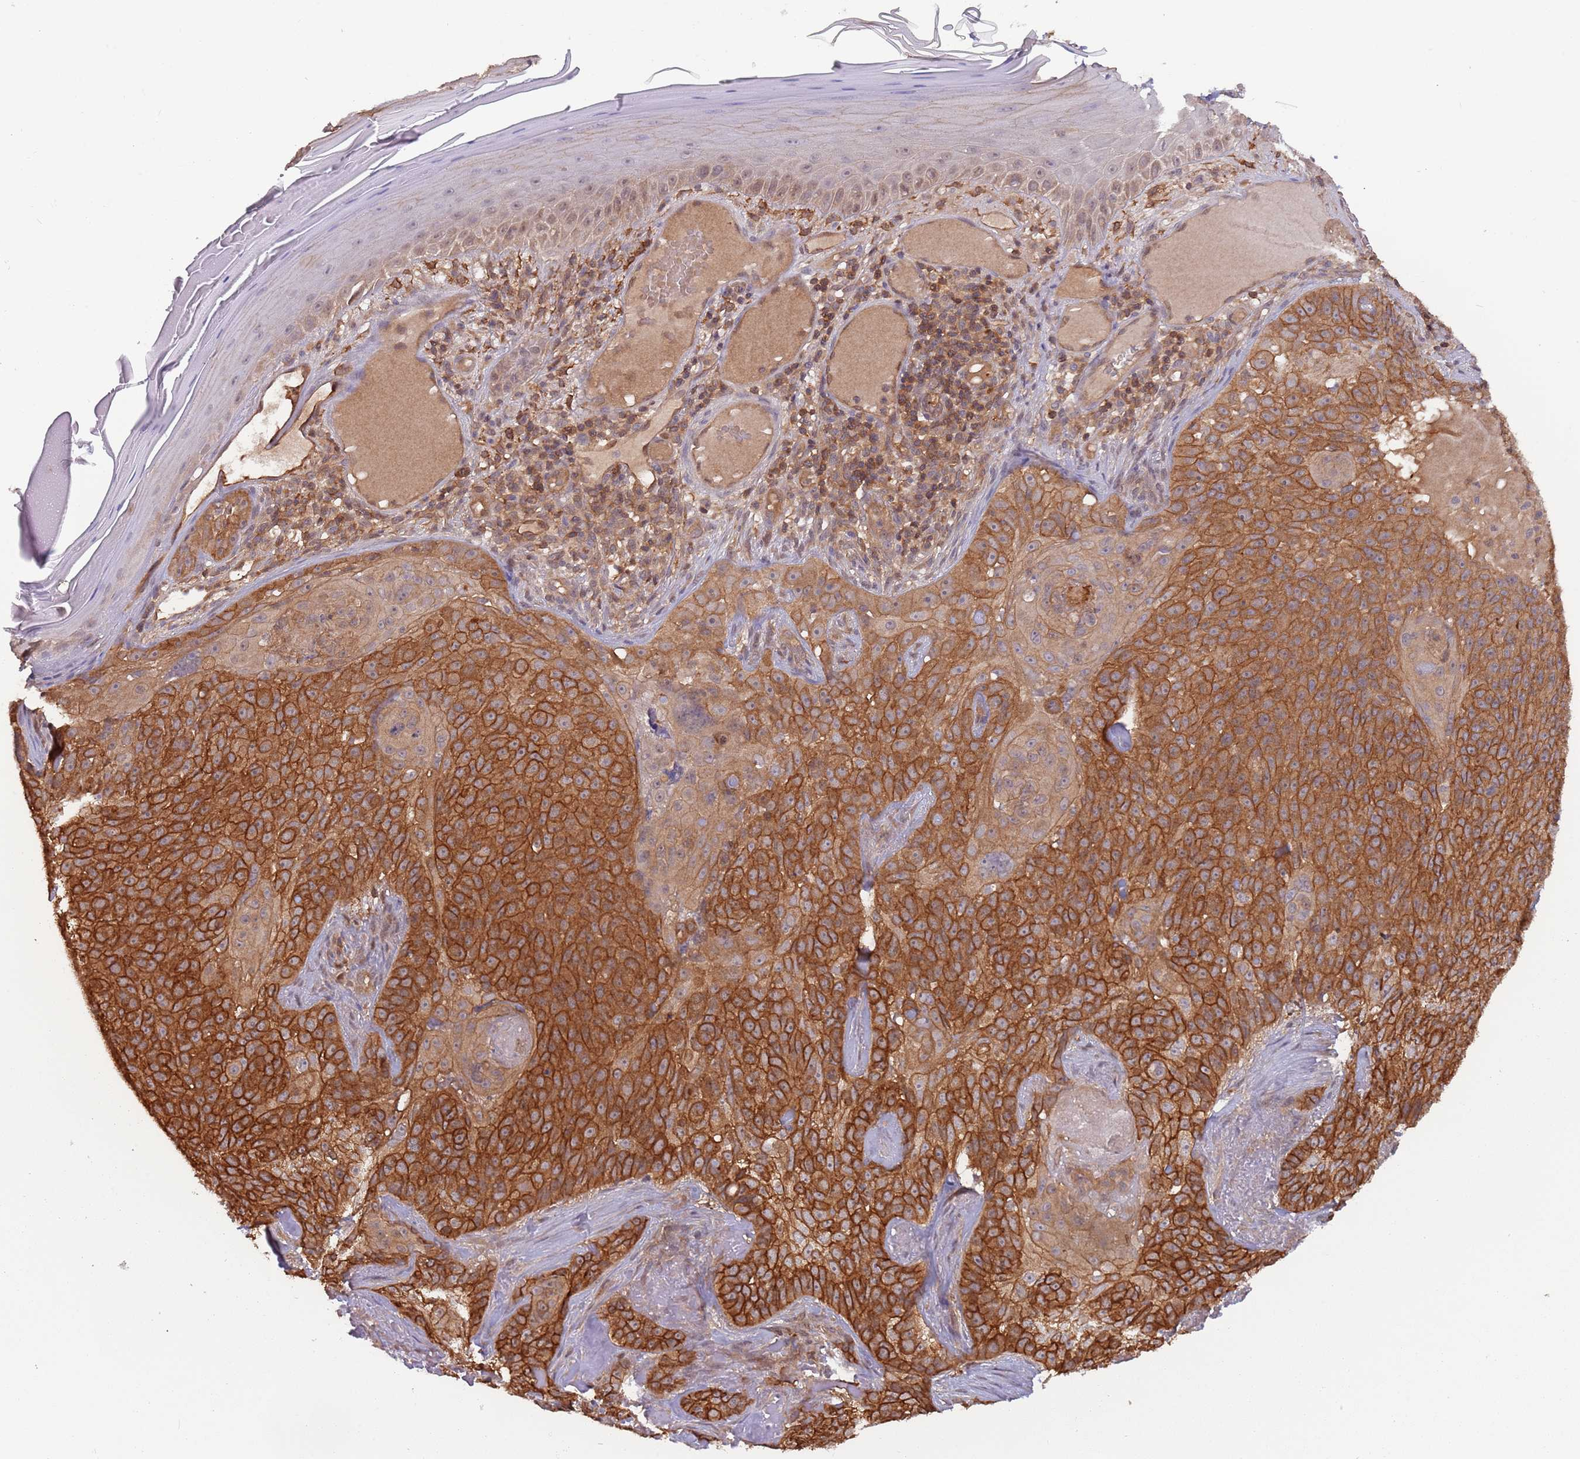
{"staining": {"intensity": "strong", "quantity": ">75%", "location": "cytoplasmic/membranous"}, "tissue": "skin cancer", "cell_type": "Tumor cells", "image_type": "cancer", "snomed": [{"axis": "morphology", "description": "Basal cell carcinoma"}, {"axis": "topography", "description": "Skin"}], "caption": "The micrograph reveals a brown stain indicating the presence of a protein in the cytoplasmic/membranous of tumor cells in basal cell carcinoma (skin). The staining is performed using DAB brown chromogen to label protein expression. The nuclei are counter-stained blue using hematoxylin.", "gene": "GSDMD", "patient": {"sex": "female", "age": 92}}